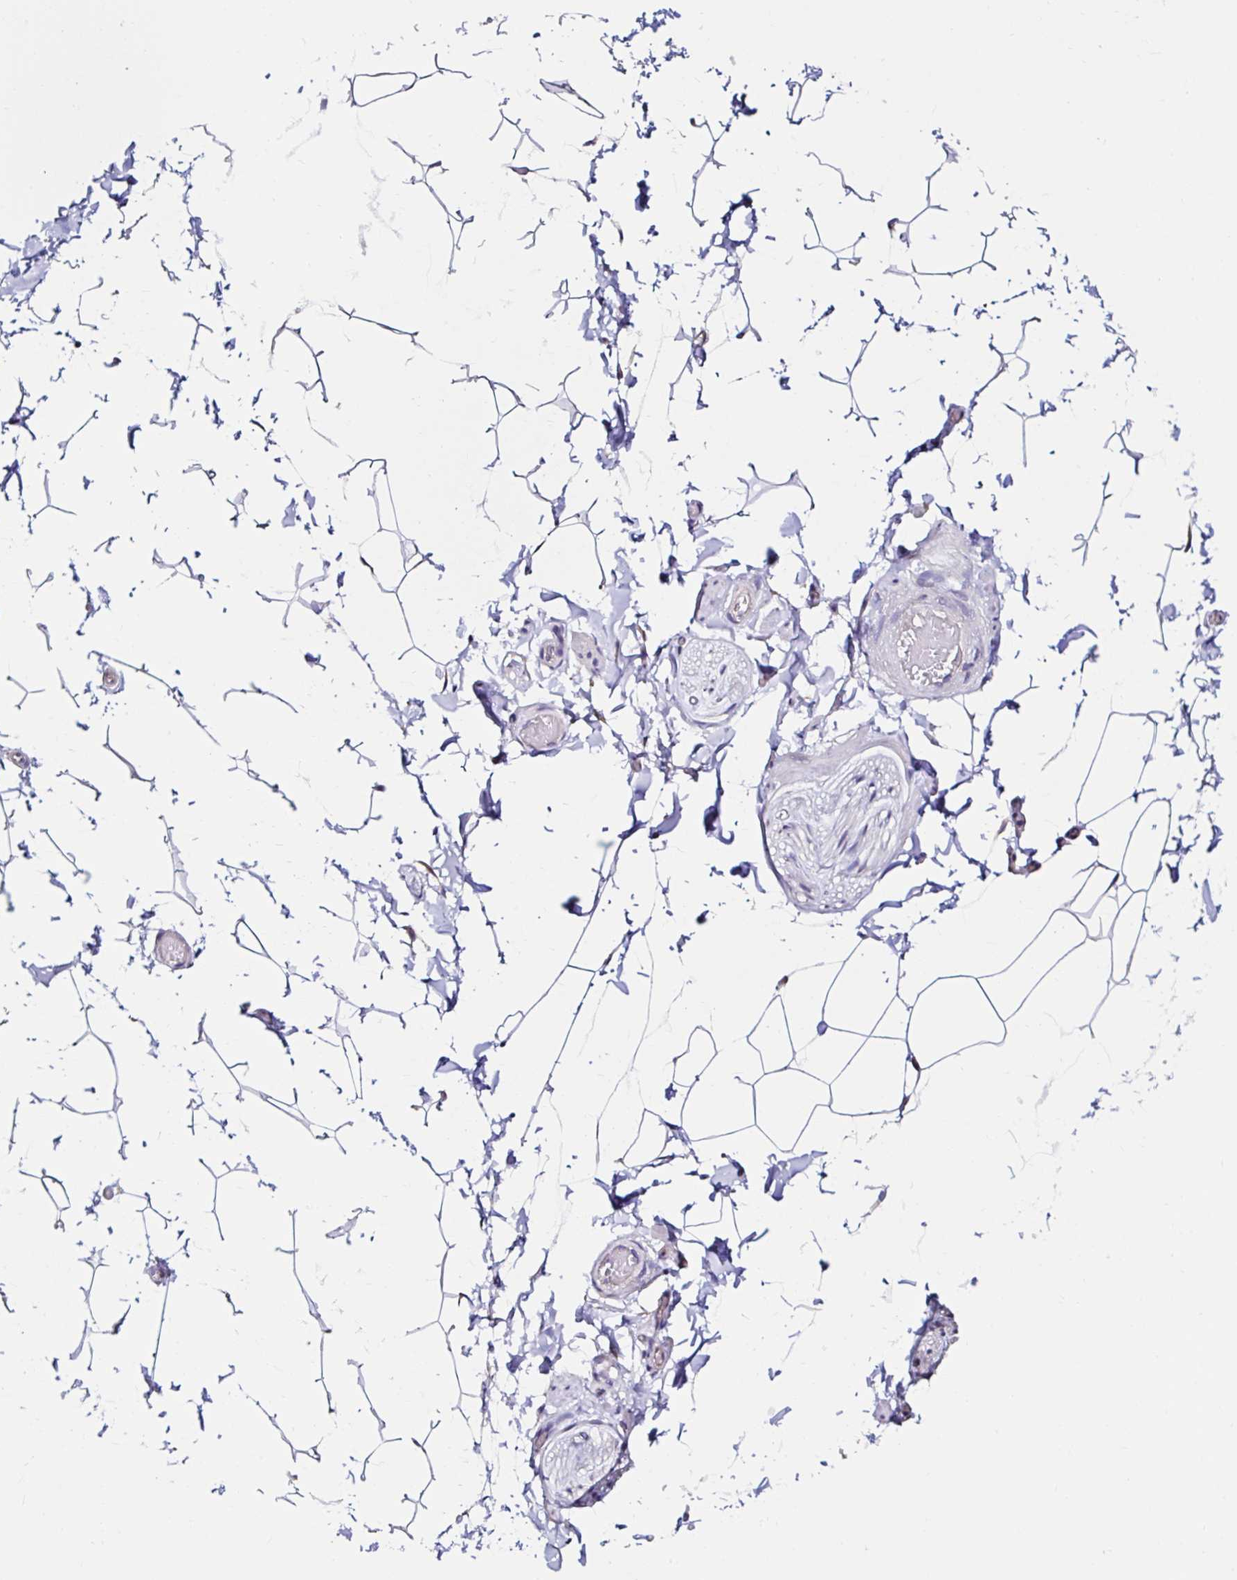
{"staining": {"intensity": "negative", "quantity": "none", "location": "none"}, "tissue": "adipose tissue", "cell_type": "Adipocytes", "image_type": "normal", "snomed": [{"axis": "morphology", "description": "Normal tissue, NOS"}, {"axis": "topography", "description": "Epididymis"}, {"axis": "topography", "description": "Peripheral nerve tissue"}], "caption": "Adipocytes show no significant protein staining in benign adipose tissue. (Brightfield microscopy of DAB IHC at high magnification).", "gene": "VSIG2", "patient": {"sex": "male", "age": 32}}